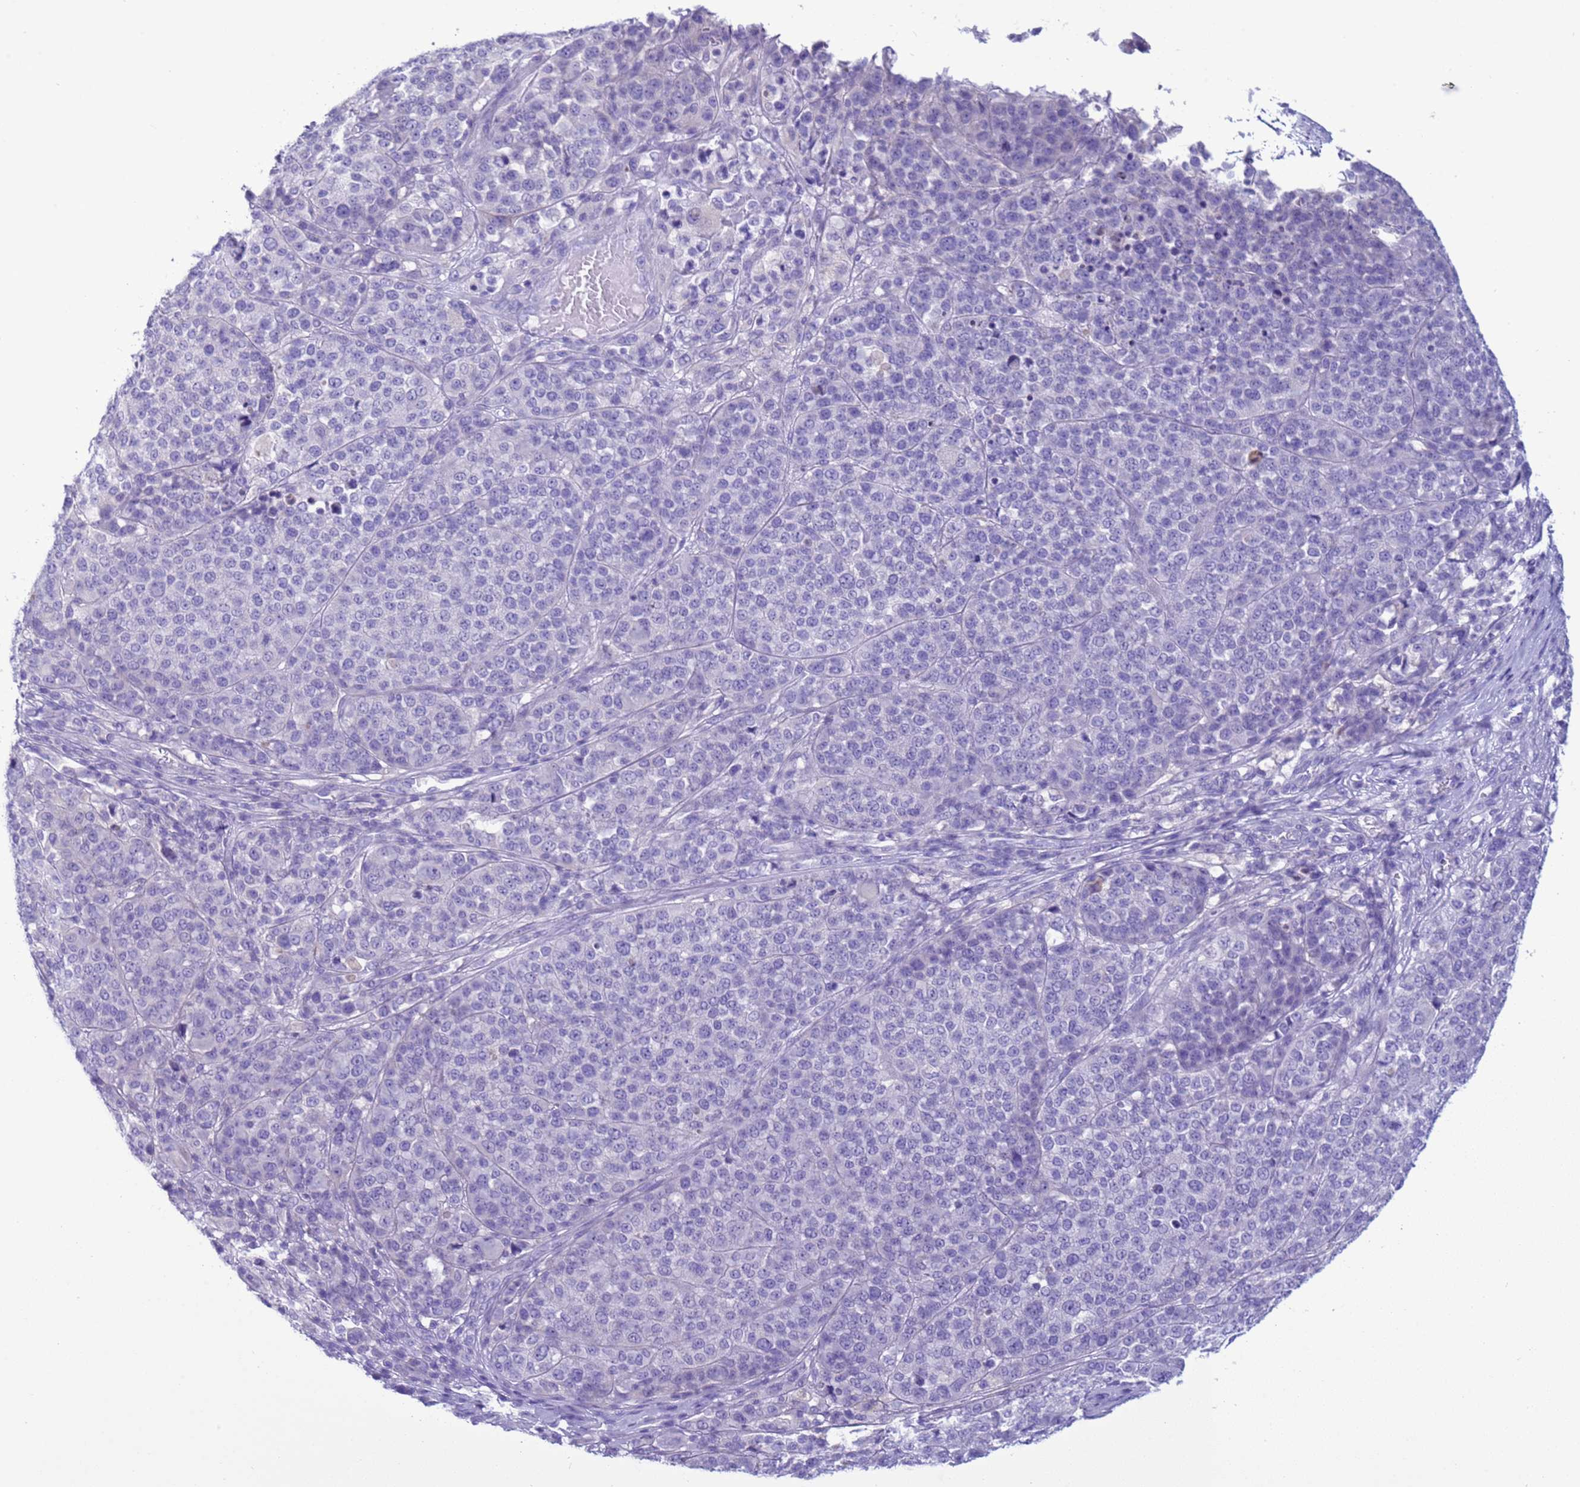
{"staining": {"intensity": "negative", "quantity": "none", "location": "none"}, "tissue": "melanoma", "cell_type": "Tumor cells", "image_type": "cancer", "snomed": [{"axis": "morphology", "description": "Malignant melanoma, Metastatic site"}, {"axis": "topography", "description": "Lymph node"}], "caption": "Image shows no protein staining in tumor cells of malignant melanoma (metastatic site) tissue. The staining was performed using DAB (3,3'-diaminobenzidine) to visualize the protein expression in brown, while the nuclei were stained in blue with hematoxylin (Magnification: 20x).", "gene": "CST4", "patient": {"sex": "male", "age": 44}}